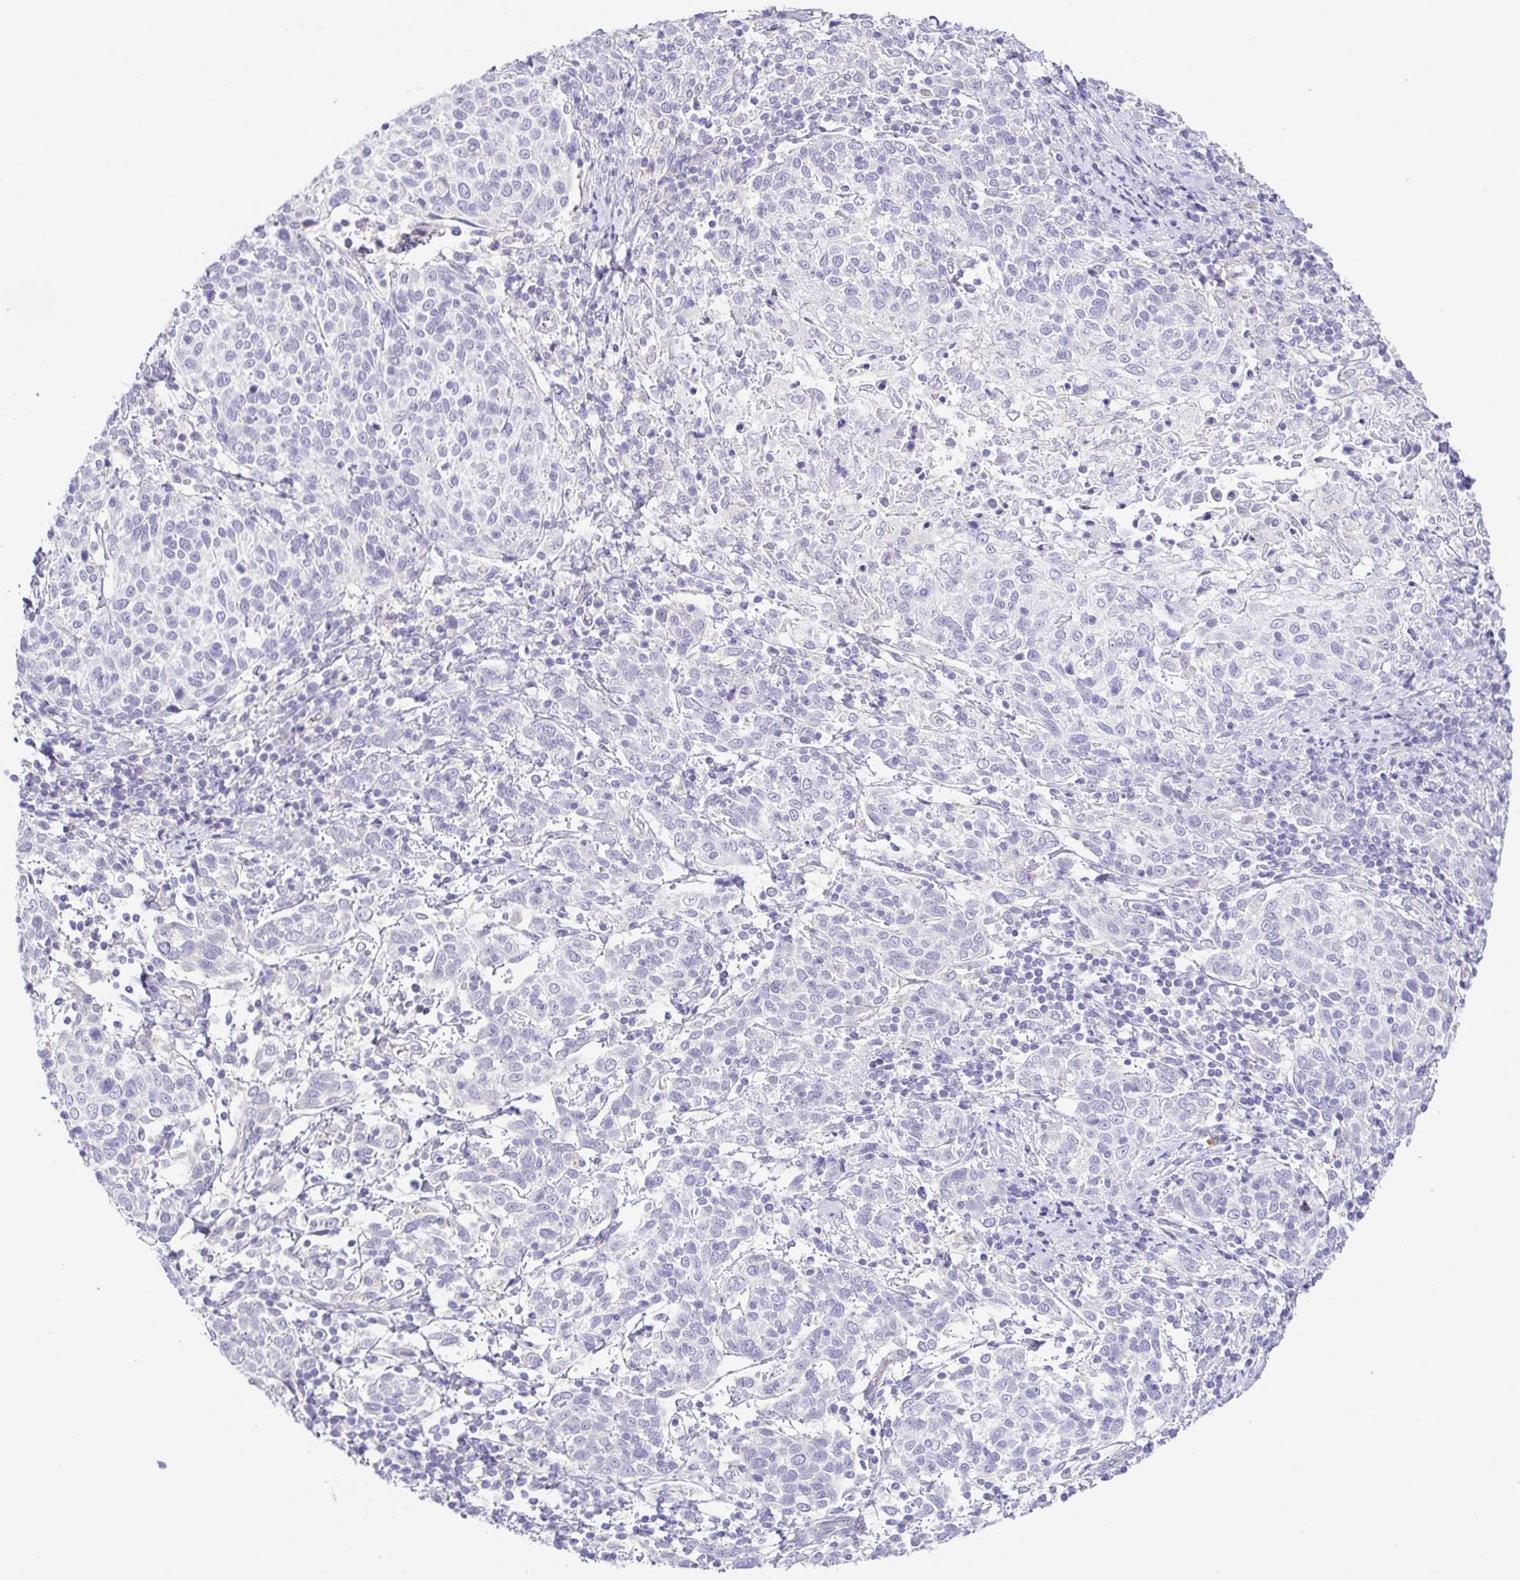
{"staining": {"intensity": "negative", "quantity": "none", "location": "none"}, "tissue": "cervical cancer", "cell_type": "Tumor cells", "image_type": "cancer", "snomed": [{"axis": "morphology", "description": "Squamous cell carcinoma, NOS"}, {"axis": "topography", "description": "Cervix"}], "caption": "Tumor cells show no significant protein staining in squamous cell carcinoma (cervical).", "gene": "KRTDAP", "patient": {"sex": "female", "age": 61}}